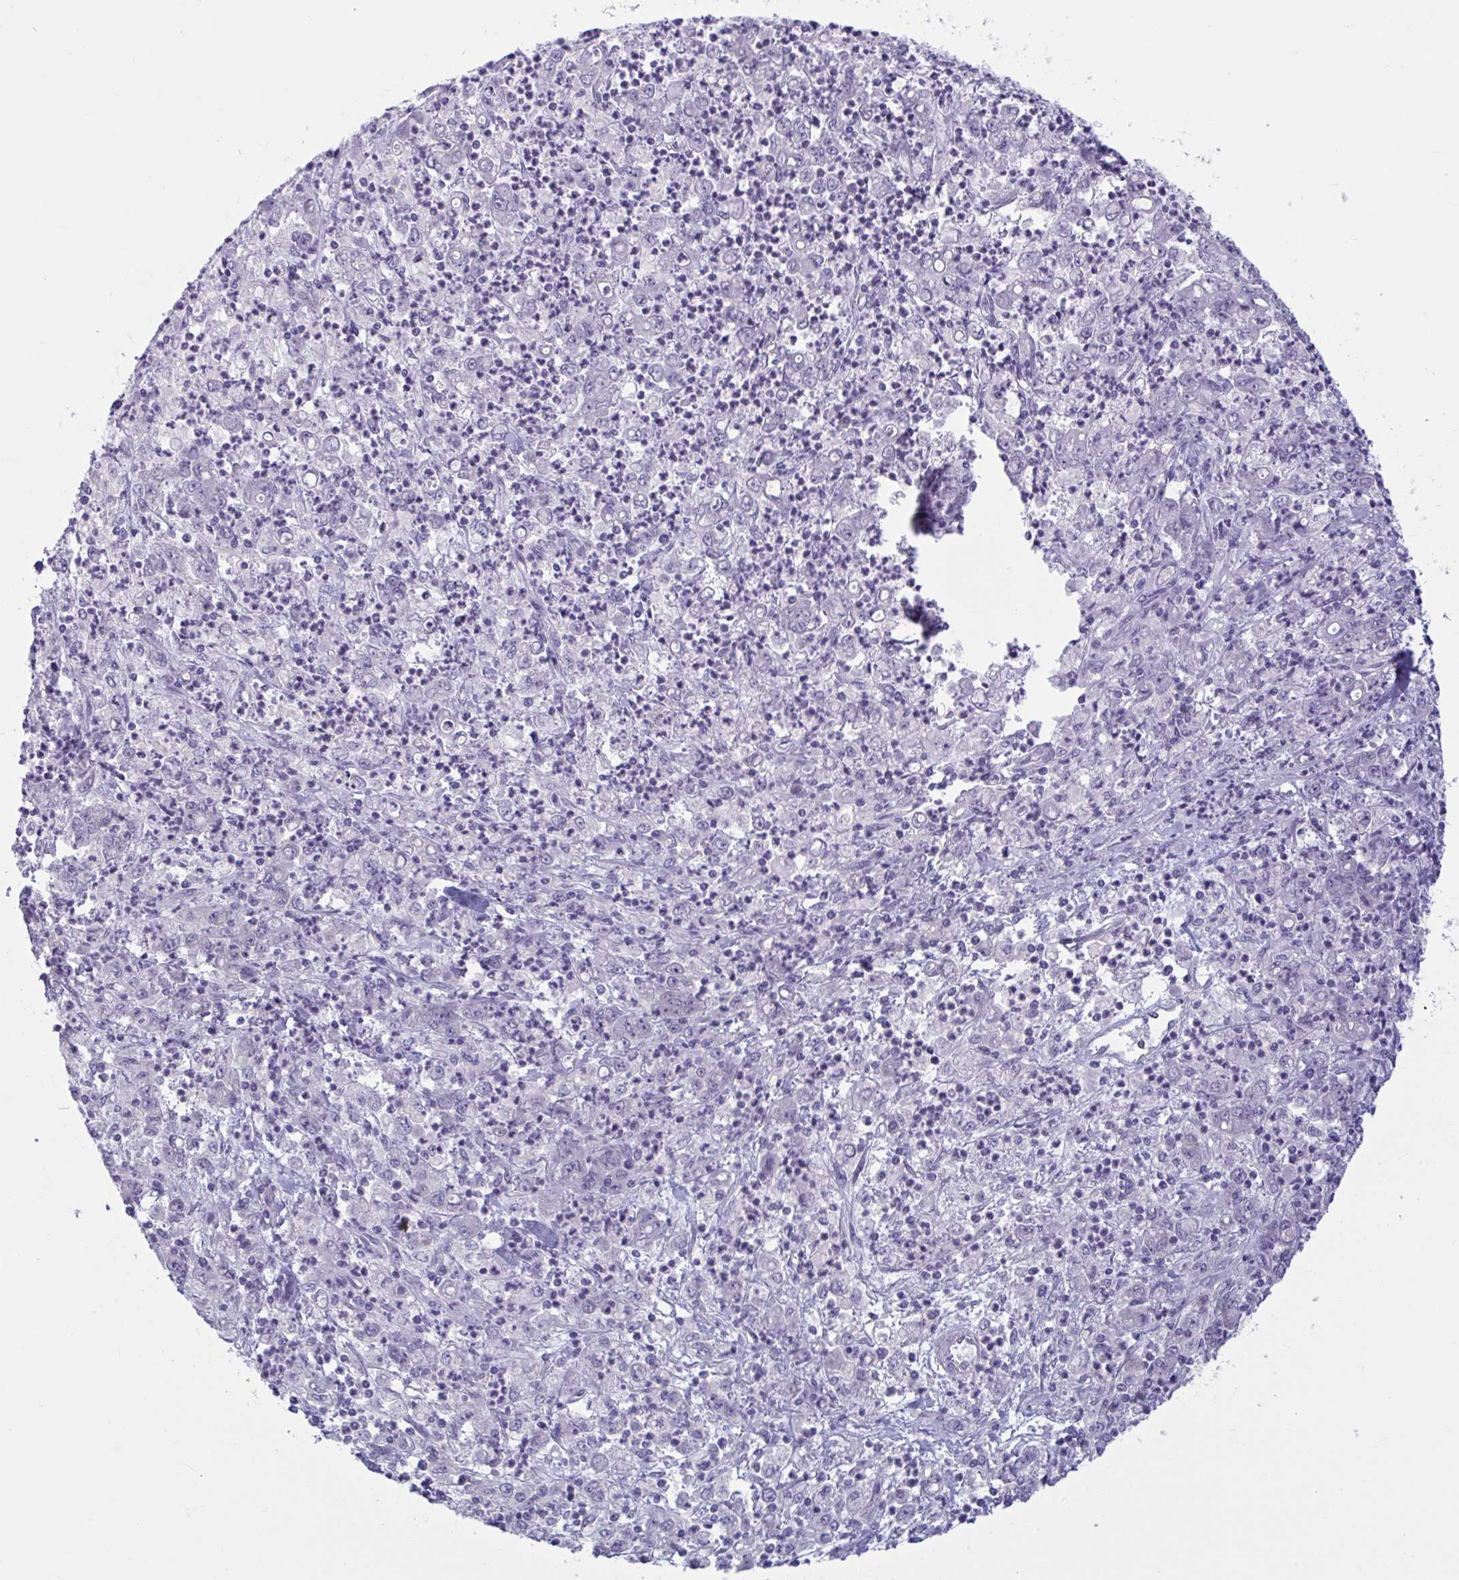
{"staining": {"intensity": "negative", "quantity": "none", "location": "none"}, "tissue": "stomach cancer", "cell_type": "Tumor cells", "image_type": "cancer", "snomed": [{"axis": "morphology", "description": "Adenocarcinoma, NOS"}, {"axis": "topography", "description": "Stomach, lower"}], "caption": "Stomach adenocarcinoma stained for a protein using immunohistochemistry (IHC) exhibits no staining tumor cells.", "gene": "CNGB3", "patient": {"sex": "female", "age": 71}}